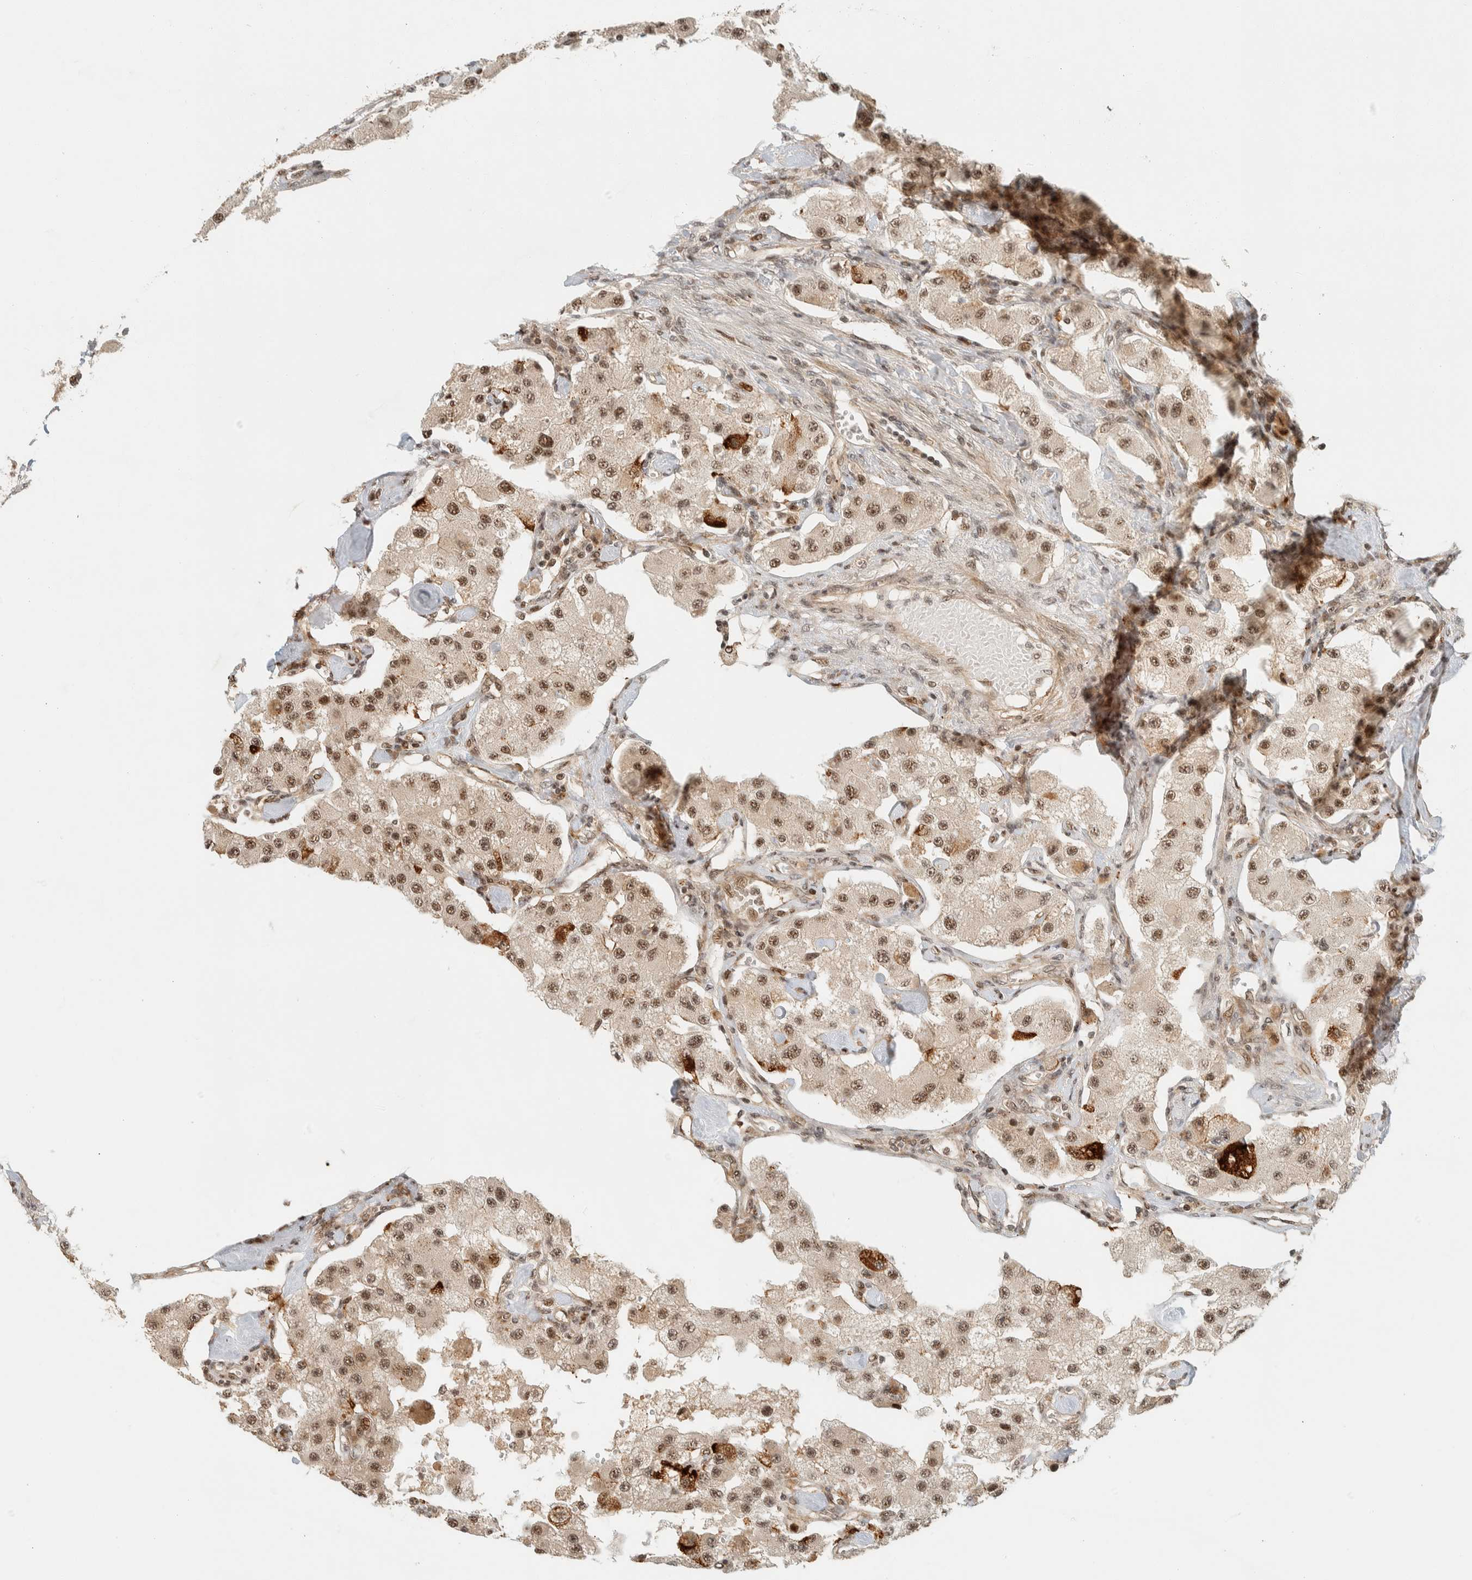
{"staining": {"intensity": "moderate", "quantity": ">75%", "location": "nuclear"}, "tissue": "carcinoid", "cell_type": "Tumor cells", "image_type": "cancer", "snomed": [{"axis": "morphology", "description": "Carcinoid, malignant, NOS"}, {"axis": "topography", "description": "Pancreas"}], "caption": "A medium amount of moderate nuclear positivity is seen in approximately >75% of tumor cells in carcinoid (malignant) tissue.", "gene": "SIK1", "patient": {"sex": "male", "age": 41}}